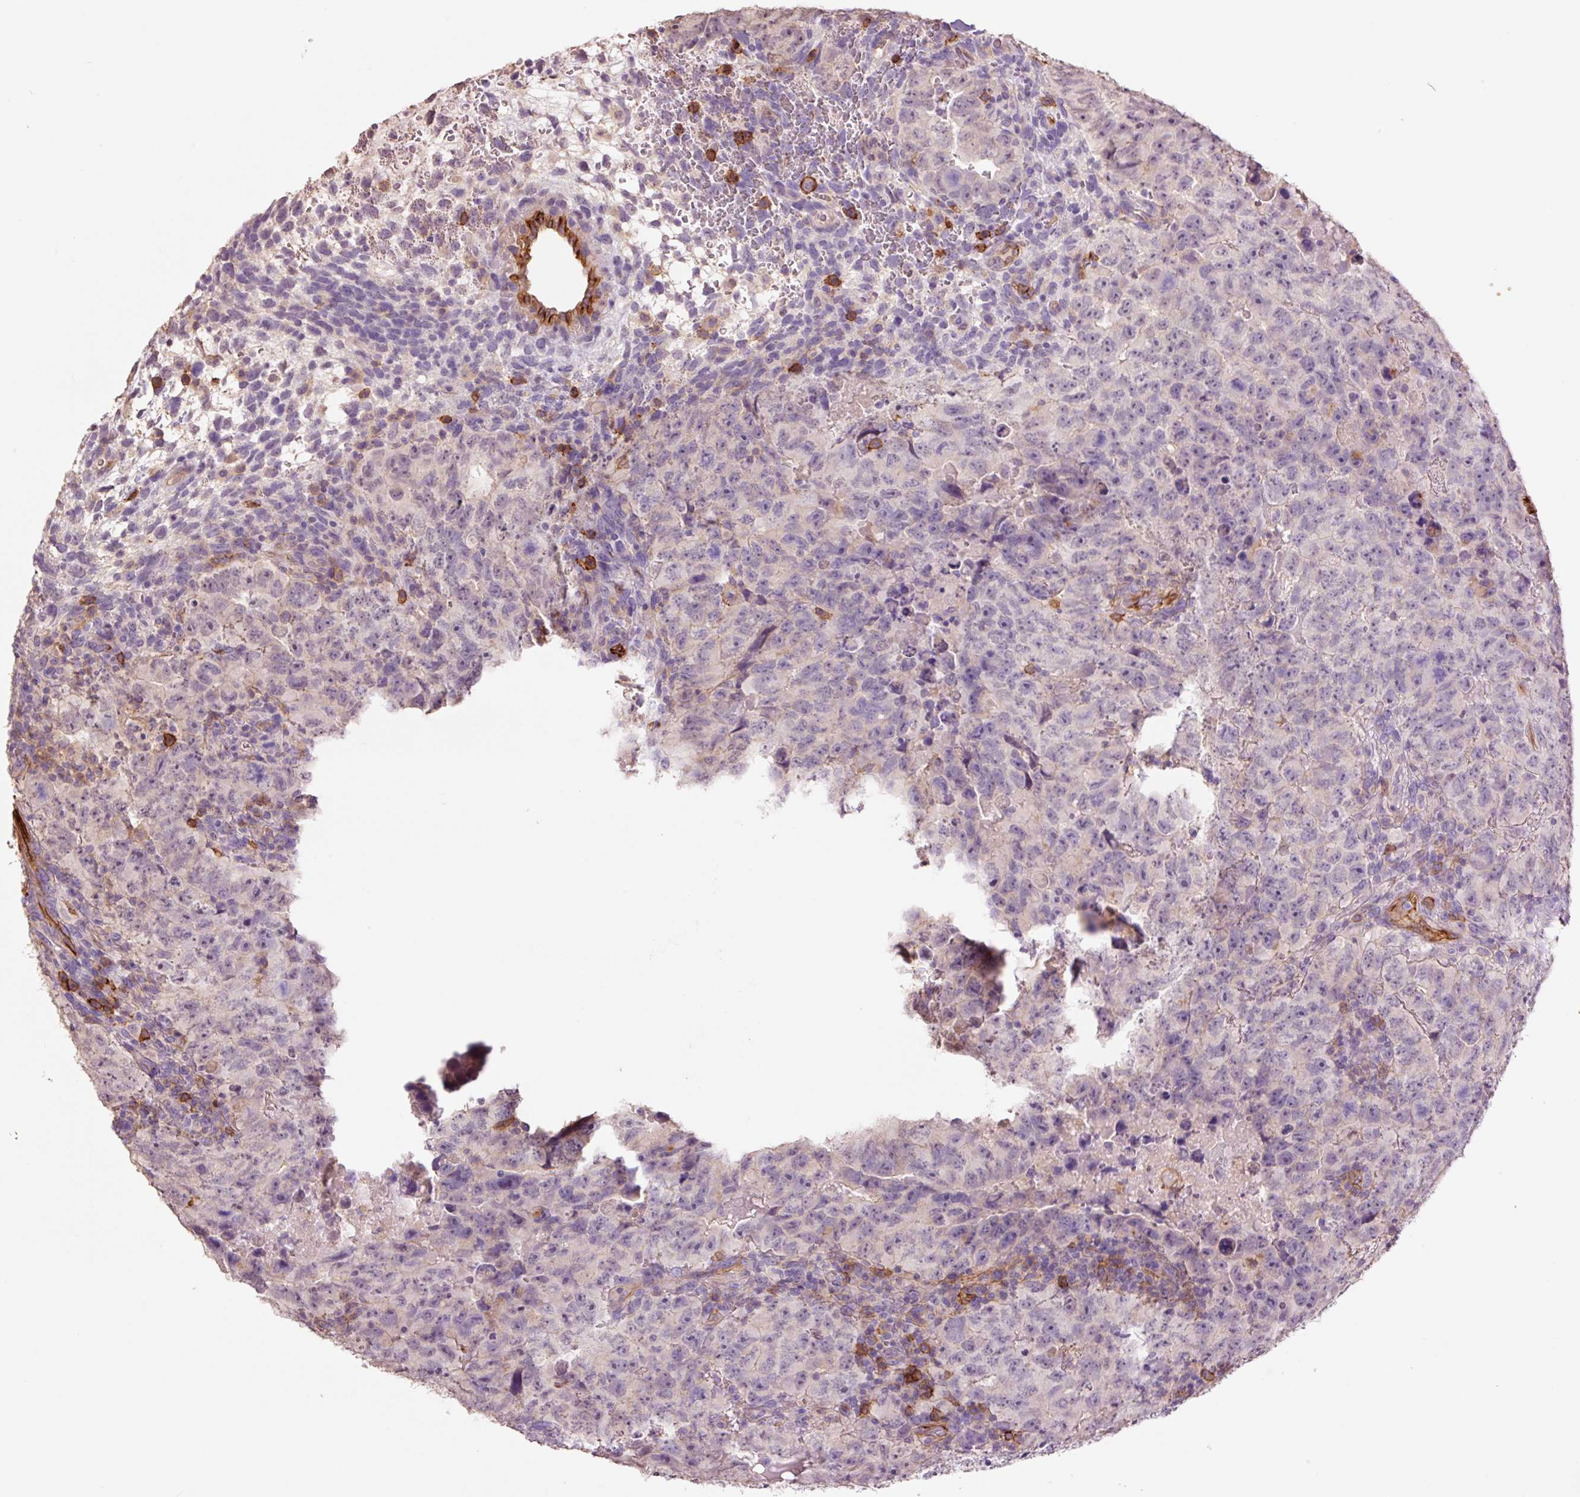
{"staining": {"intensity": "negative", "quantity": "none", "location": "none"}, "tissue": "testis cancer", "cell_type": "Tumor cells", "image_type": "cancer", "snomed": [{"axis": "morphology", "description": "Carcinoma, Embryonal, NOS"}, {"axis": "topography", "description": "Testis"}], "caption": "This is an immunohistochemistry histopathology image of human testis cancer. There is no staining in tumor cells.", "gene": "SLC1A4", "patient": {"sex": "male", "age": 24}}